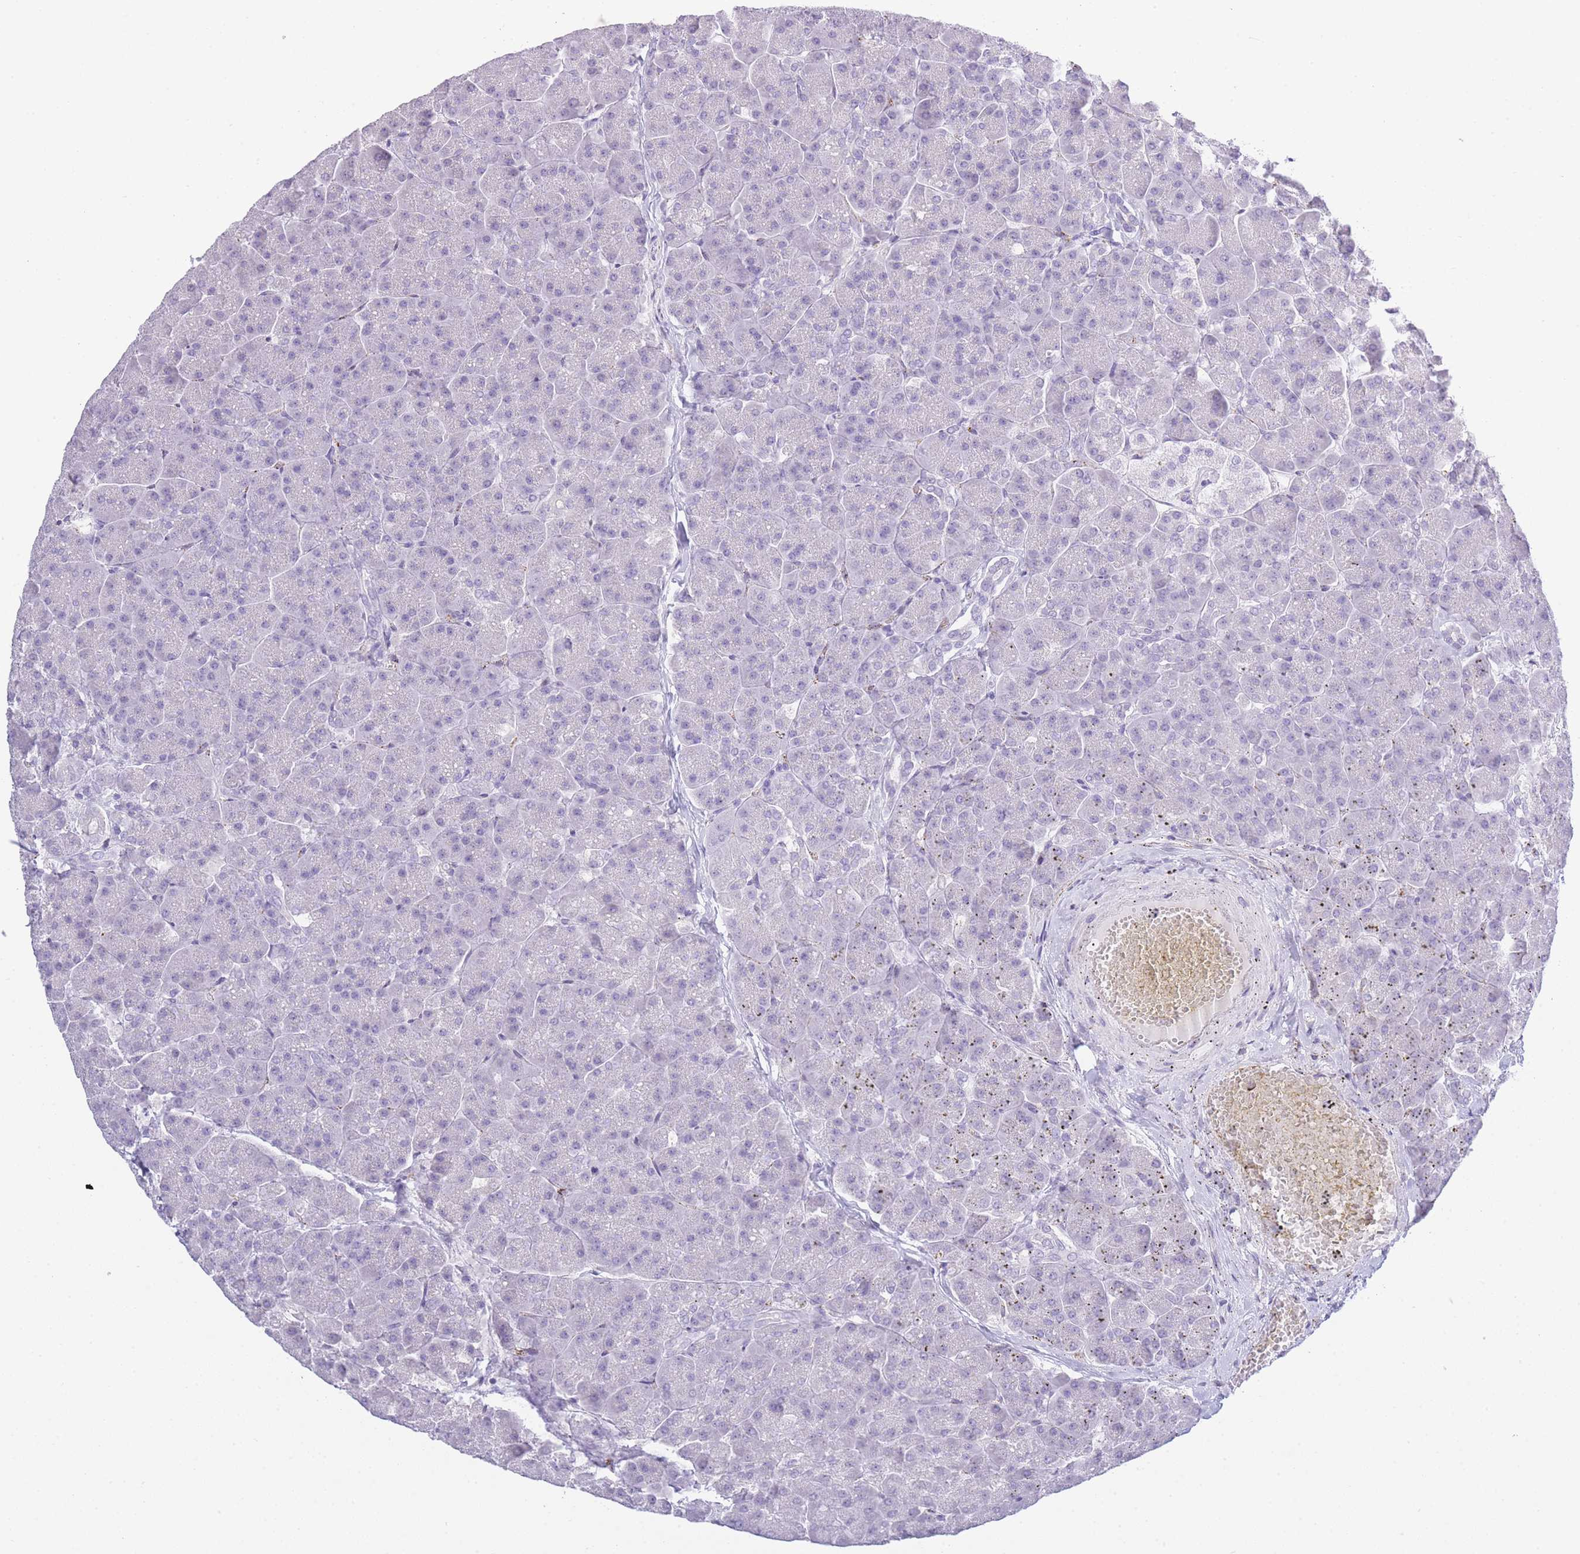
{"staining": {"intensity": "negative", "quantity": "none", "location": "none"}, "tissue": "pancreas", "cell_type": "Exocrine glandular cells", "image_type": "normal", "snomed": [{"axis": "morphology", "description": "Normal tissue, NOS"}, {"axis": "topography", "description": "Pancreas"}, {"axis": "topography", "description": "Peripheral nerve tissue"}], "caption": "This is an immunohistochemistry (IHC) histopathology image of benign human pancreas. There is no expression in exocrine glandular cells.", "gene": "RHO", "patient": {"sex": "male", "age": 54}}